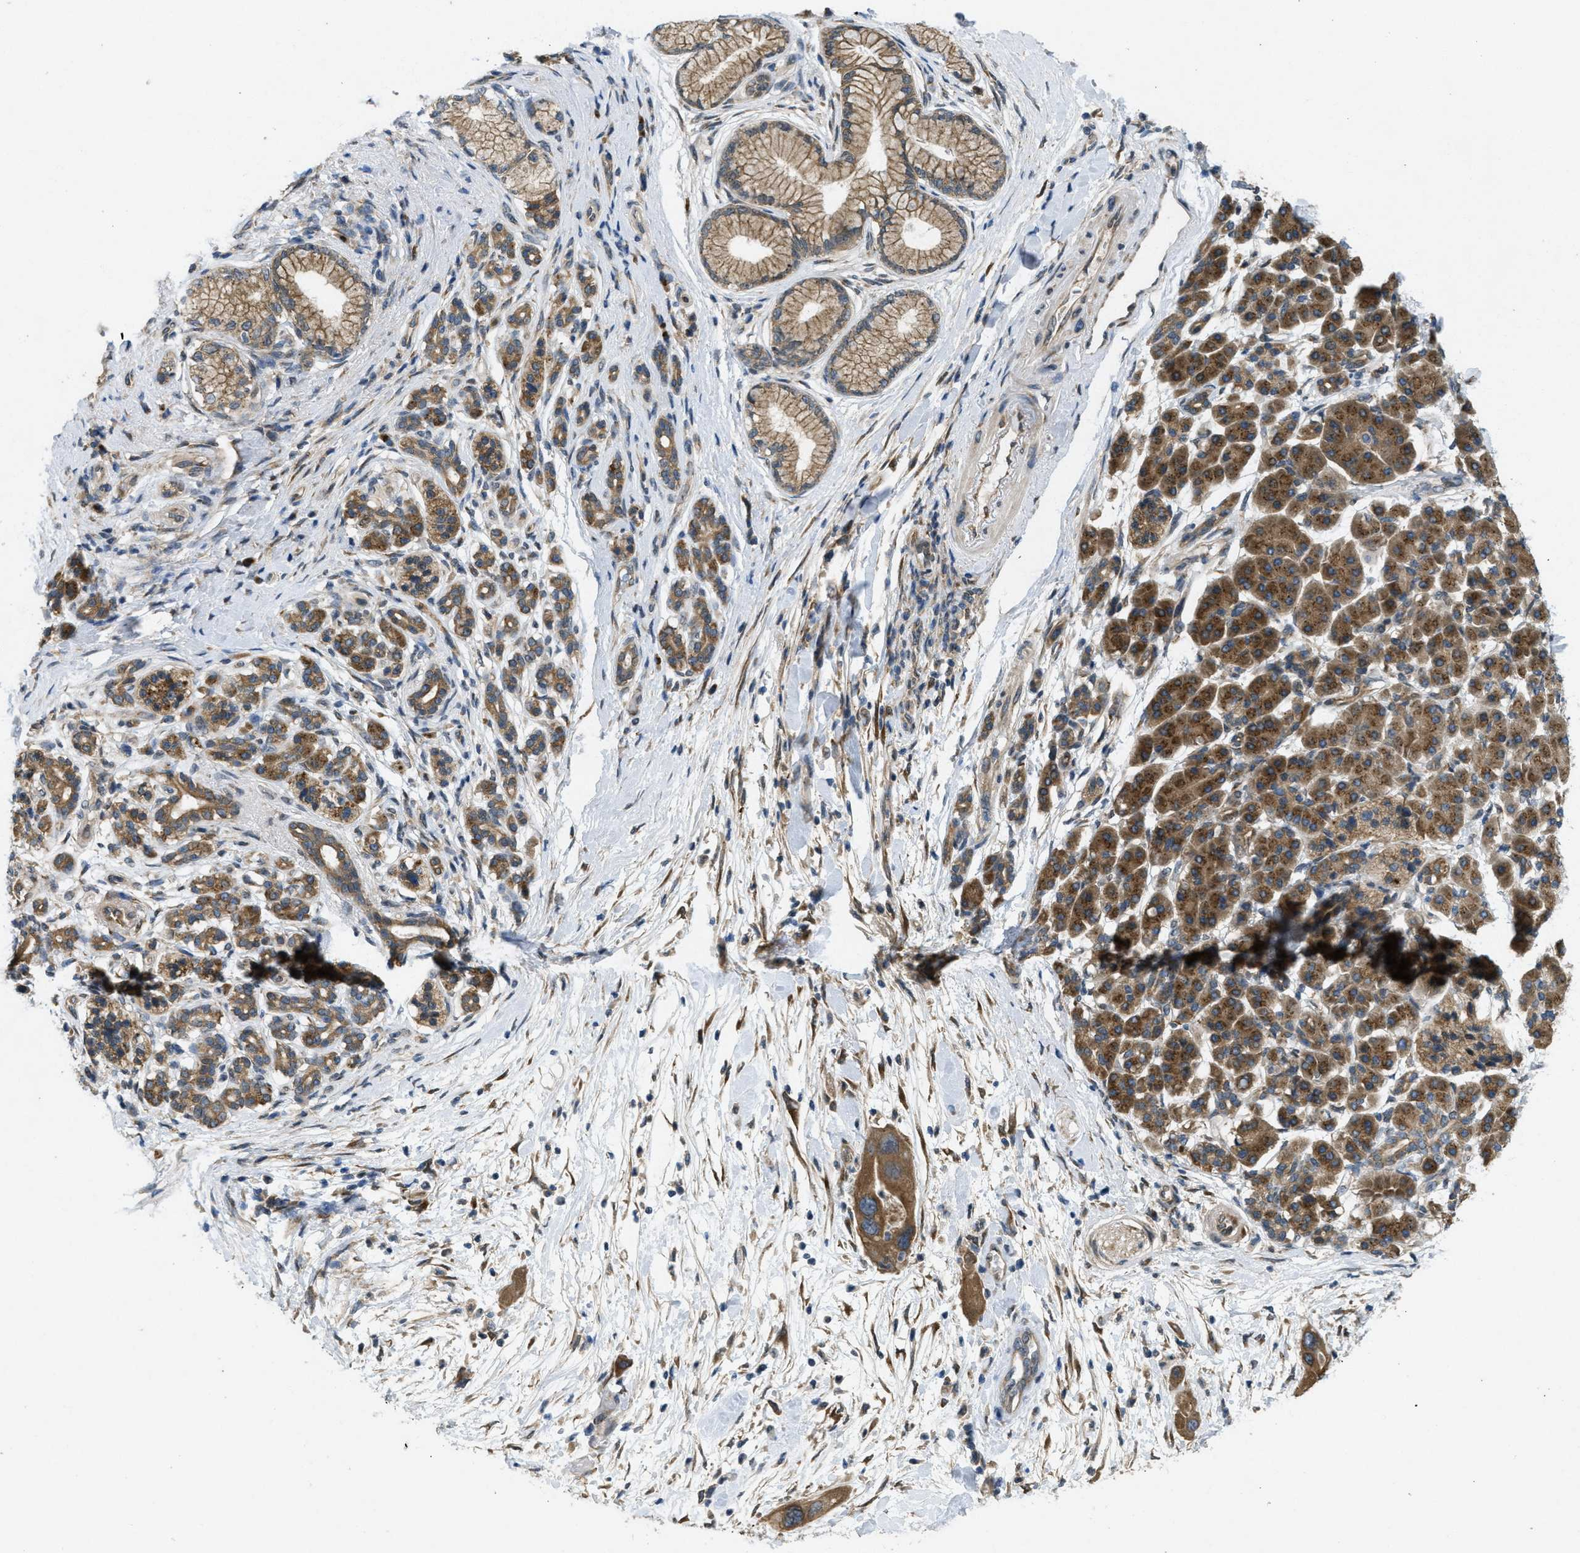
{"staining": {"intensity": "moderate", "quantity": ">75%", "location": "cytoplasmic/membranous"}, "tissue": "pancreatic cancer", "cell_type": "Tumor cells", "image_type": "cancer", "snomed": [{"axis": "morphology", "description": "Normal tissue, NOS"}, {"axis": "morphology", "description": "Adenocarcinoma, NOS"}, {"axis": "topography", "description": "Pancreas"}], "caption": "Immunohistochemical staining of human pancreatic cancer (adenocarcinoma) demonstrates medium levels of moderate cytoplasmic/membranous expression in about >75% of tumor cells.", "gene": "IFNLR1", "patient": {"sex": "female", "age": 71}}